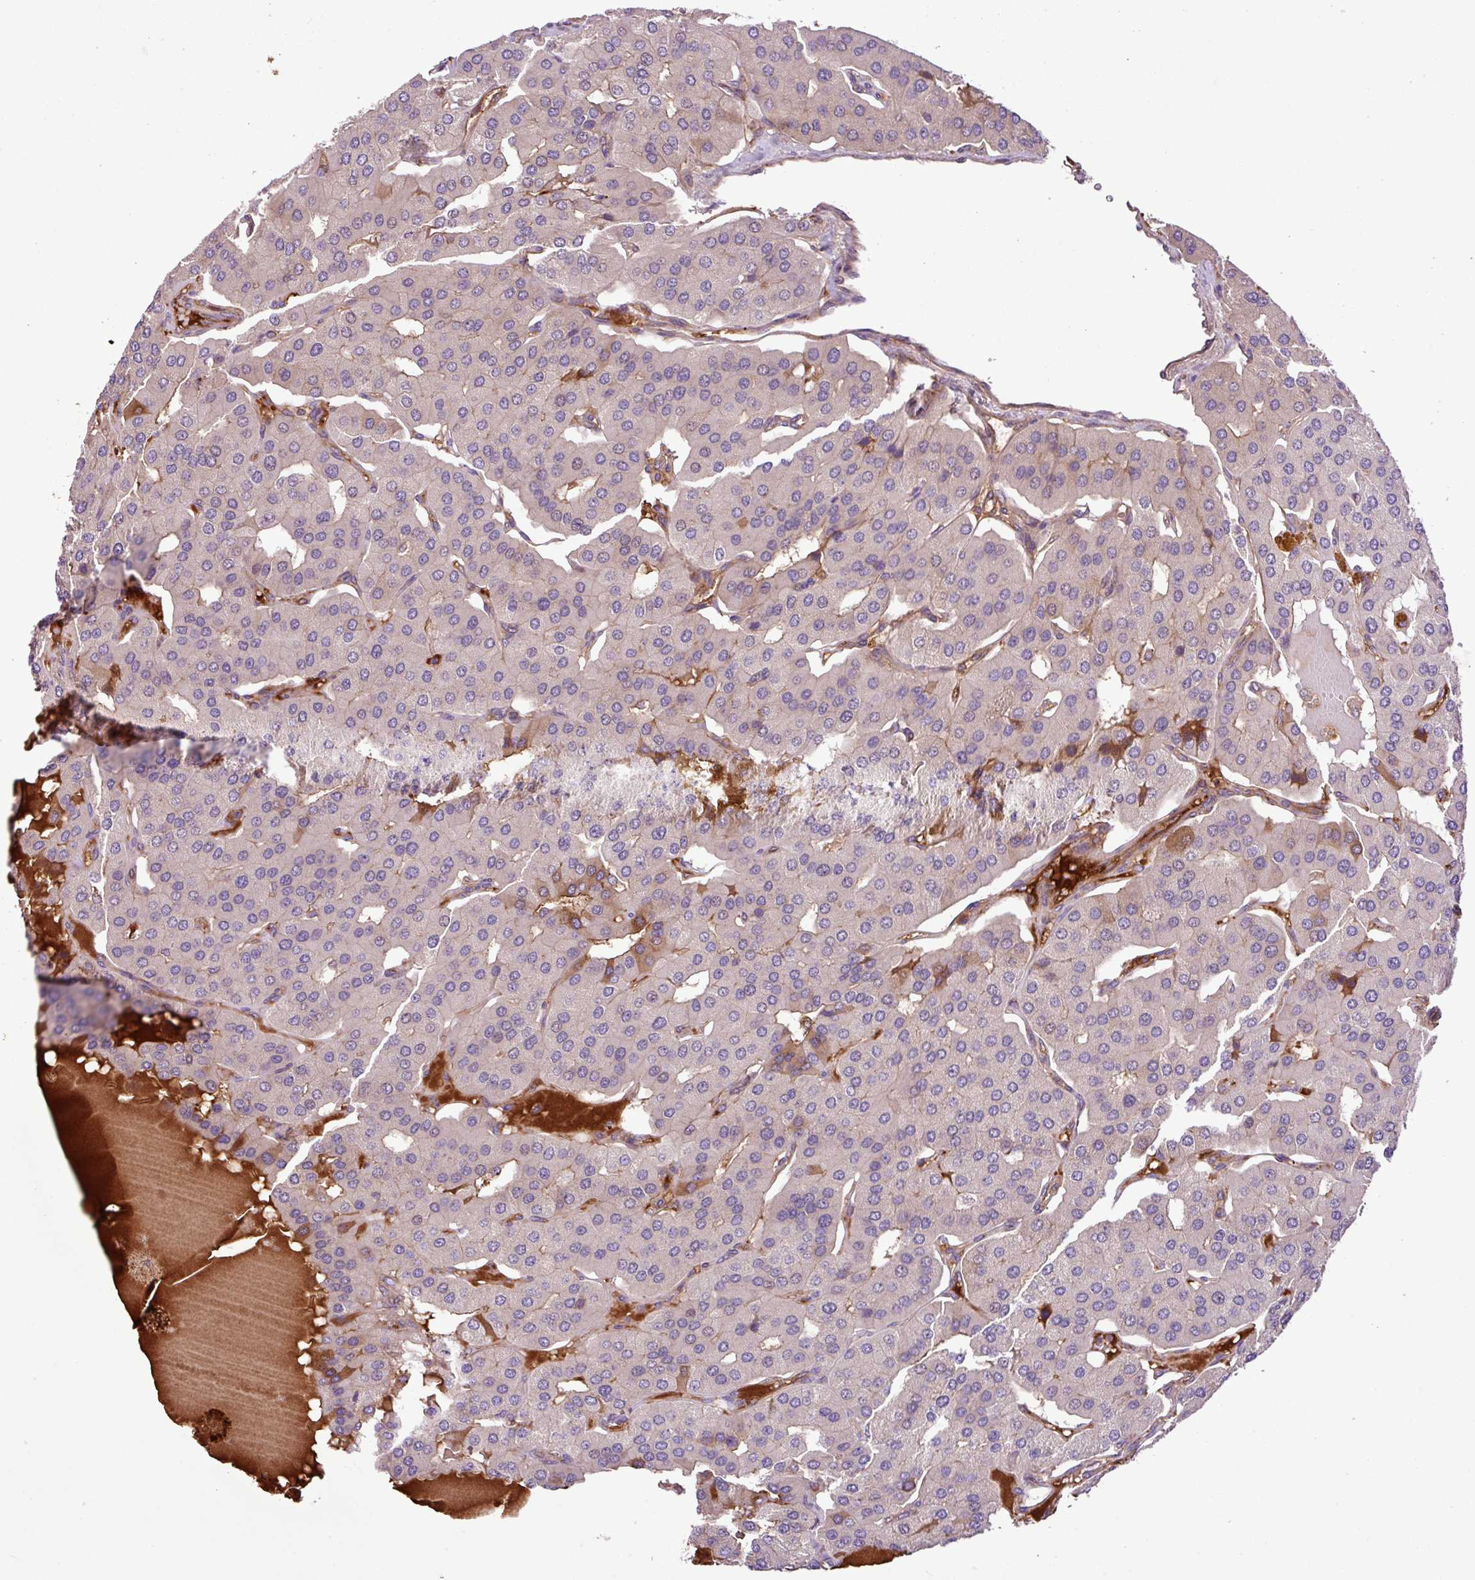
{"staining": {"intensity": "negative", "quantity": "none", "location": "none"}, "tissue": "parathyroid gland", "cell_type": "Glandular cells", "image_type": "normal", "snomed": [{"axis": "morphology", "description": "Normal tissue, NOS"}, {"axis": "morphology", "description": "Adenoma, NOS"}, {"axis": "topography", "description": "Parathyroid gland"}], "caption": "IHC of unremarkable parathyroid gland displays no expression in glandular cells.", "gene": "ZNF266", "patient": {"sex": "female", "age": 86}}